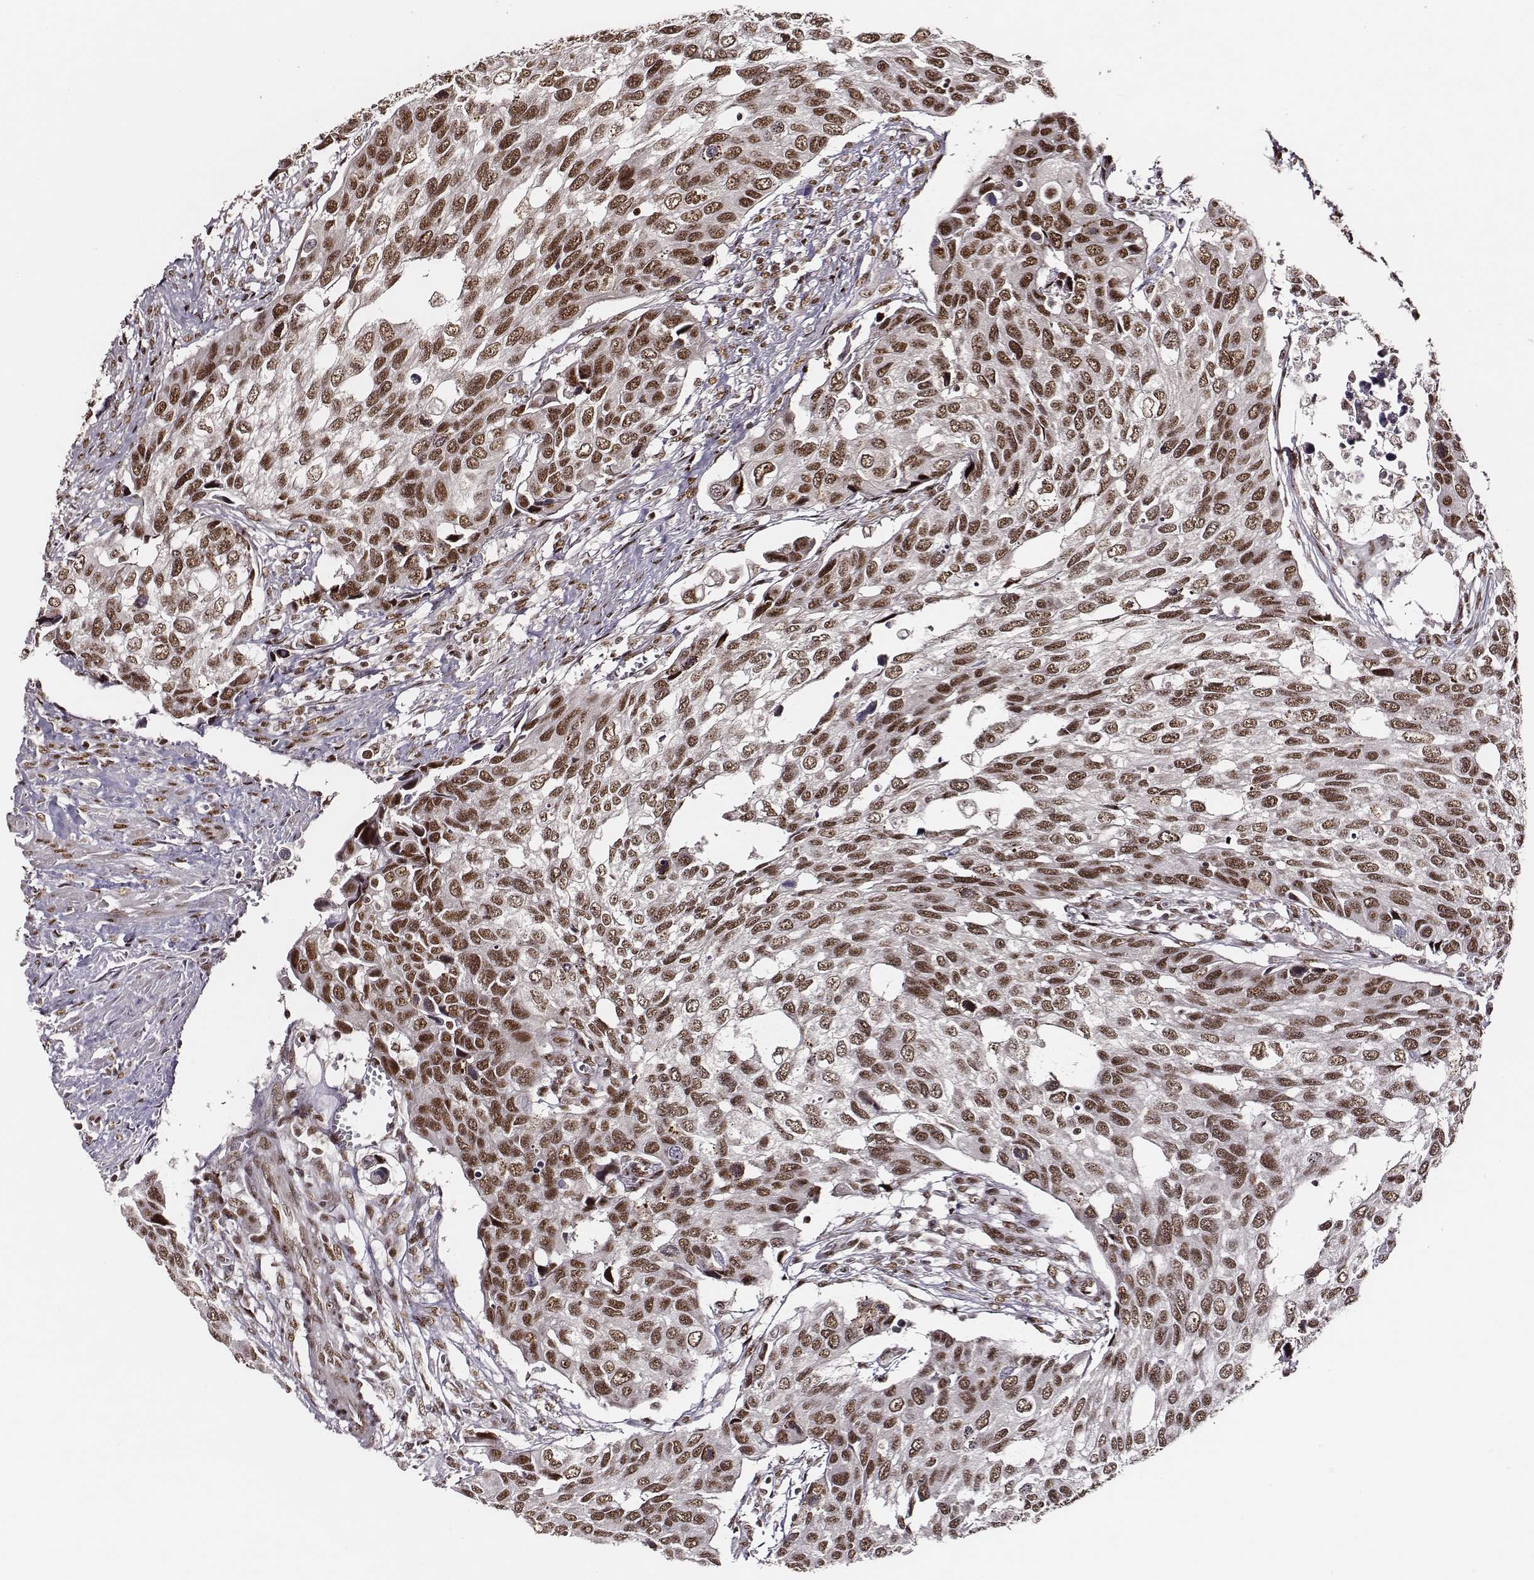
{"staining": {"intensity": "moderate", "quantity": ">75%", "location": "nuclear"}, "tissue": "urothelial cancer", "cell_type": "Tumor cells", "image_type": "cancer", "snomed": [{"axis": "morphology", "description": "Urothelial carcinoma, High grade"}, {"axis": "topography", "description": "Urinary bladder"}], "caption": "DAB (3,3'-diaminobenzidine) immunohistochemical staining of urothelial cancer reveals moderate nuclear protein expression in about >75% of tumor cells. (DAB (3,3'-diaminobenzidine) IHC, brown staining for protein, blue staining for nuclei).", "gene": "PPARA", "patient": {"sex": "male", "age": 60}}